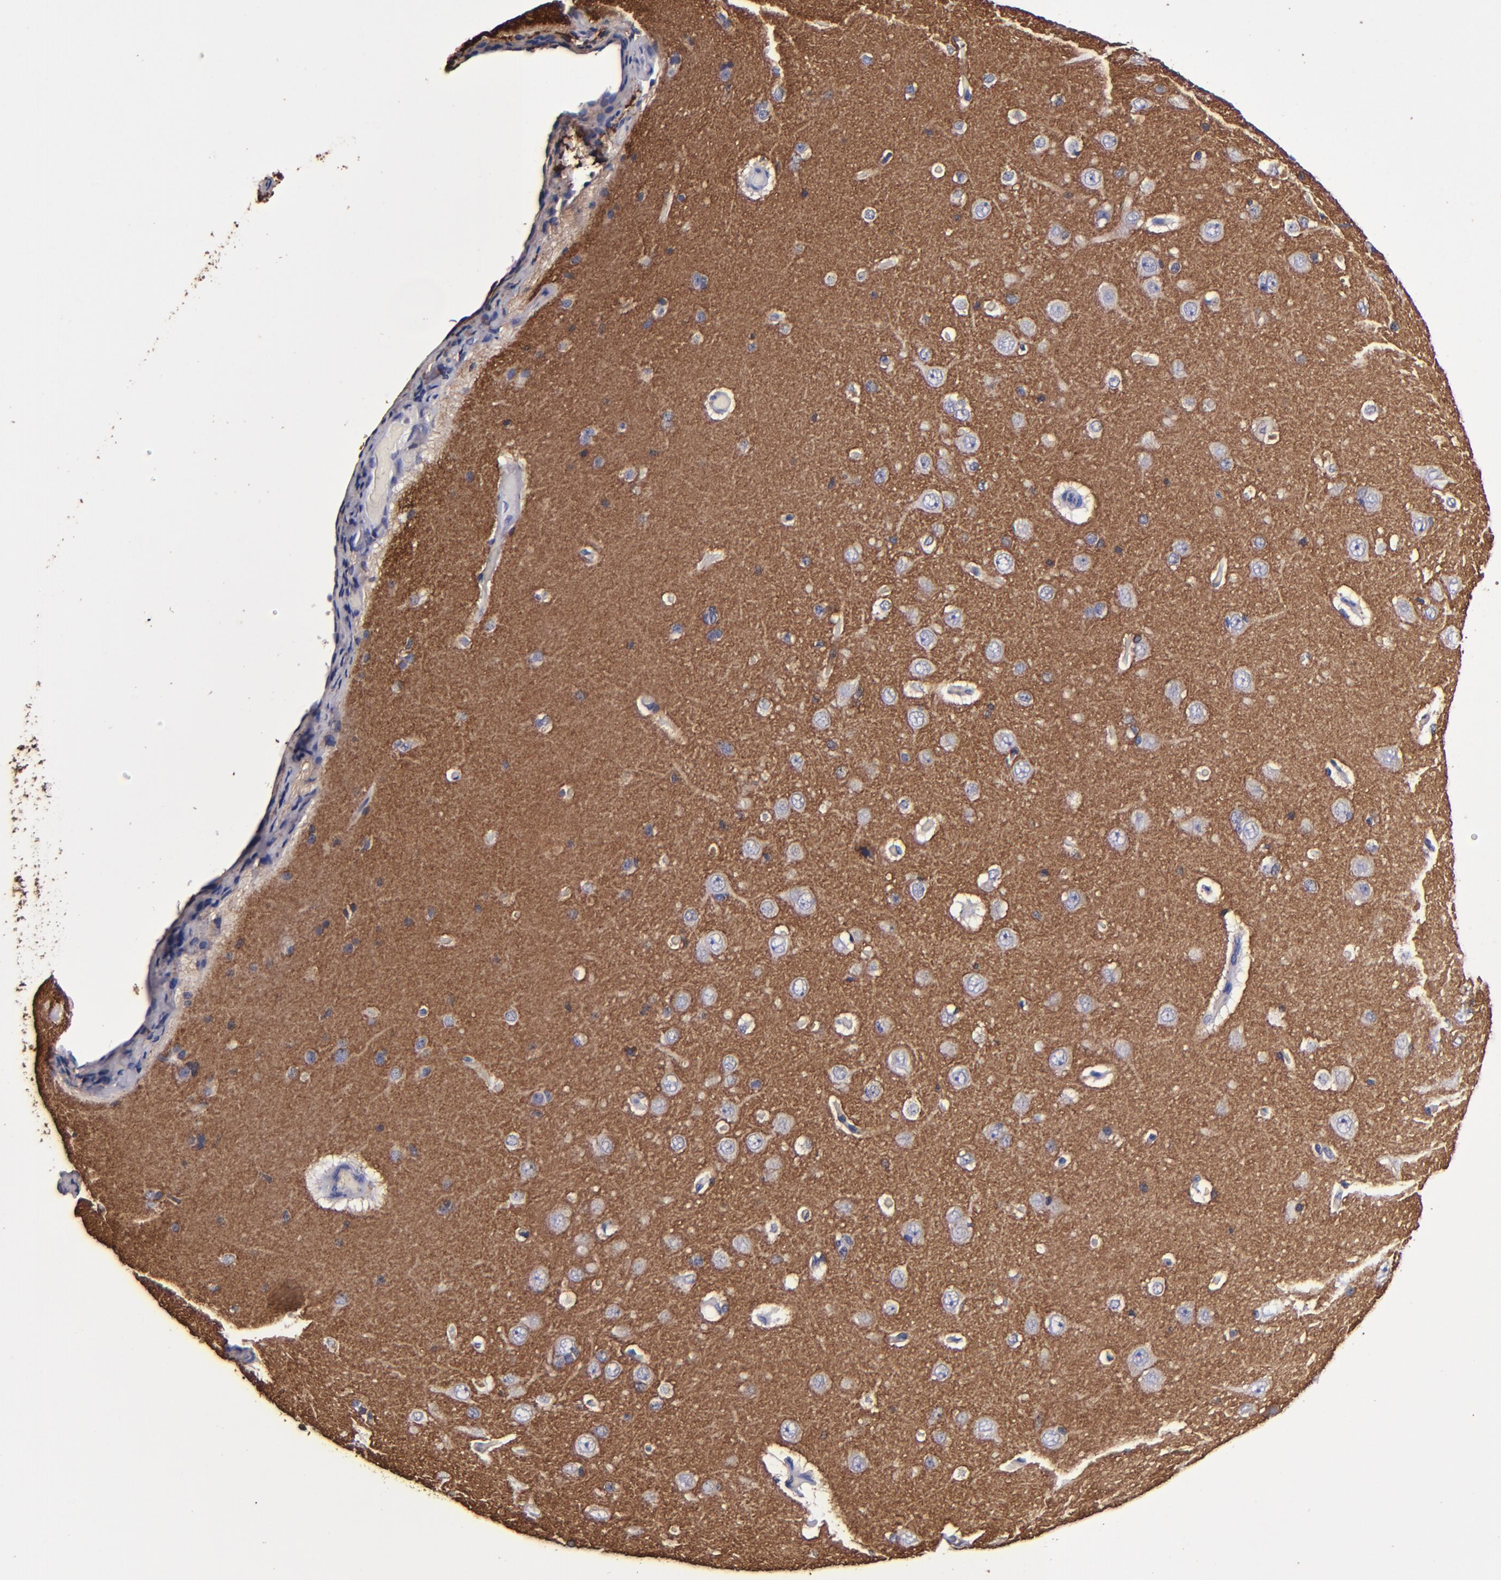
{"staining": {"intensity": "negative", "quantity": "none", "location": "none"}, "tissue": "cerebral cortex", "cell_type": "Endothelial cells", "image_type": "normal", "snomed": [{"axis": "morphology", "description": "Normal tissue, NOS"}, {"axis": "topography", "description": "Cerebral cortex"}], "caption": "Endothelial cells are negative for brown protein staining in benign cerebral cortex. (Immunohistochemistry, brightfield microscopy, high magnification).", "gene": "SIRPA", "patient": {"sex": "female", "age": 45}}